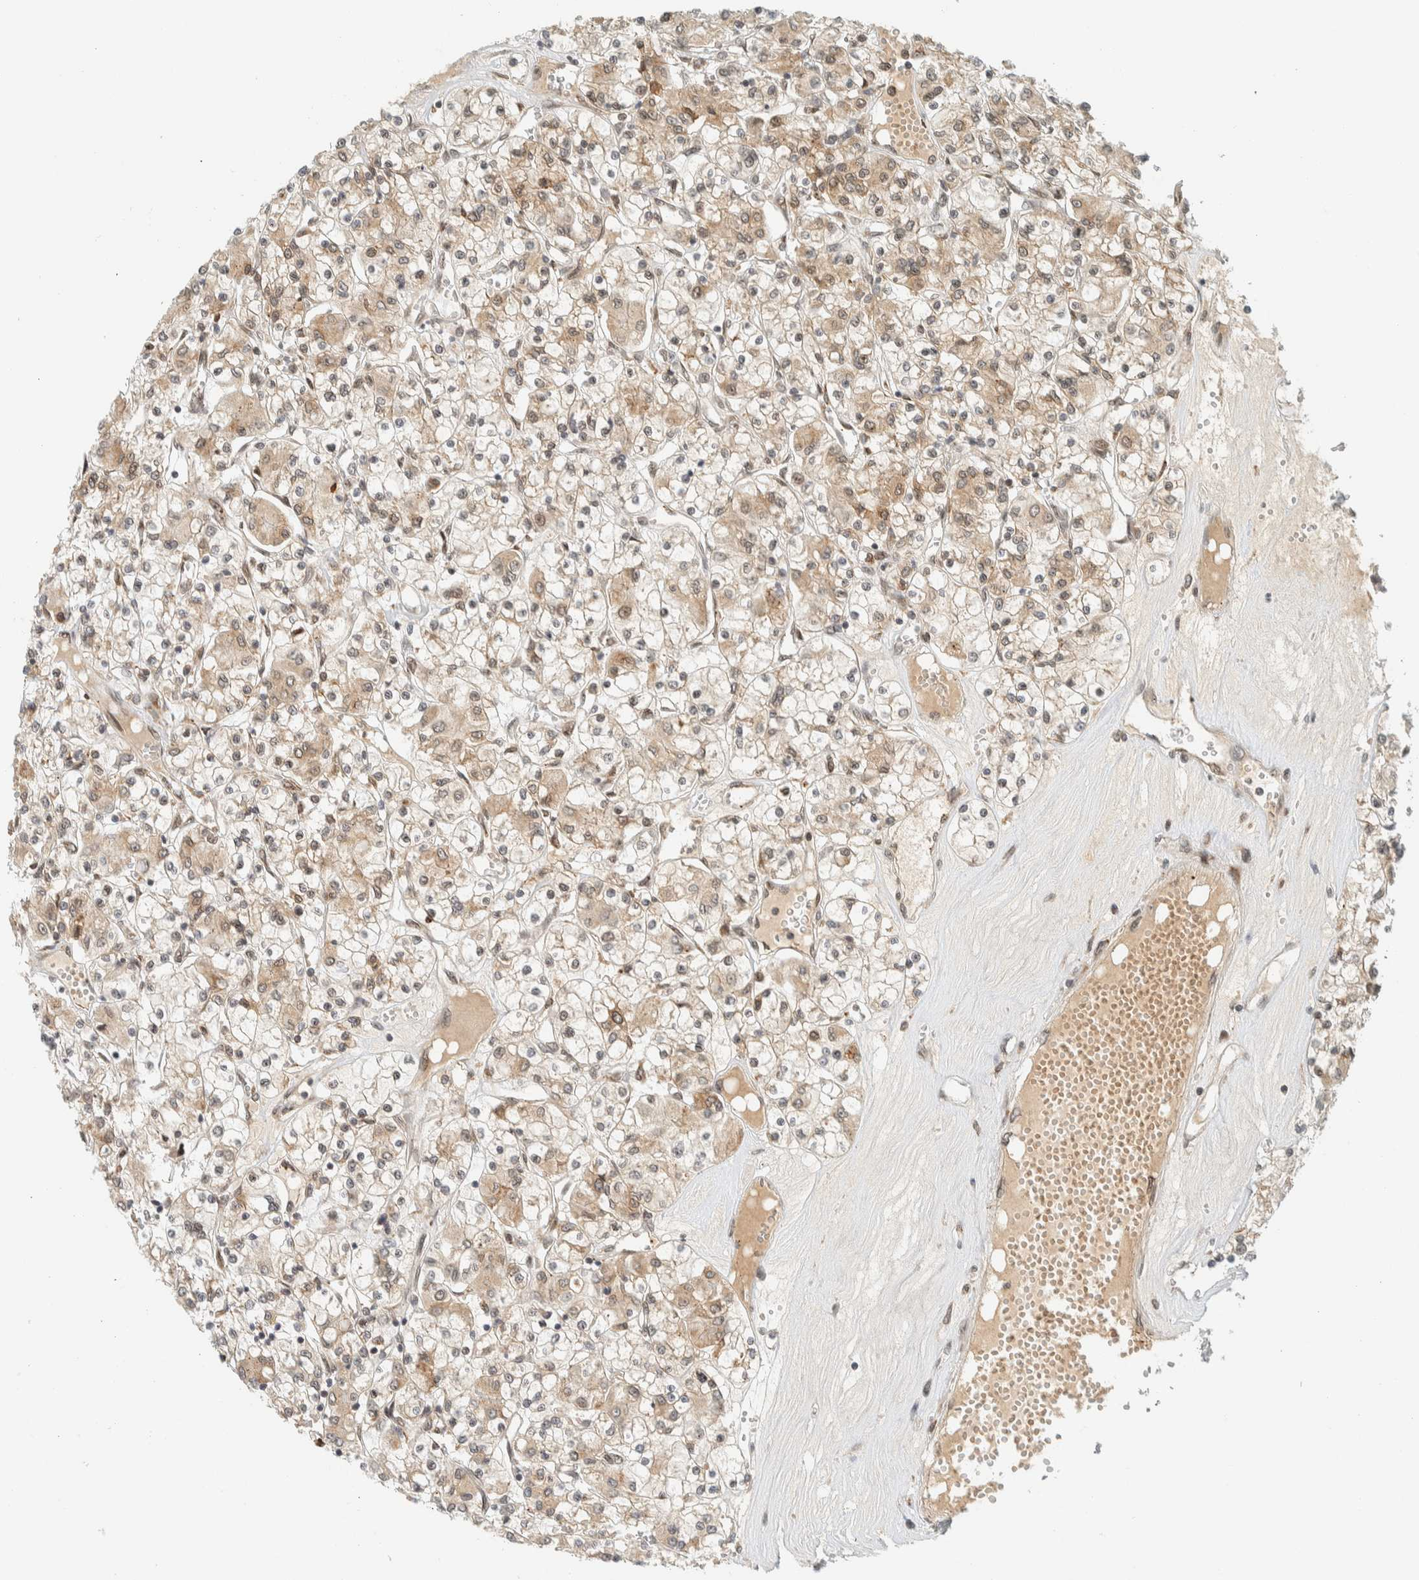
{"staining": {"intensity": "weak", "quantity": "25%-75%", "location": "cytoplasmic/membranous,nuclear"}, "tissue": "renal cancer", "cell_type": "Tumor cells", "image_type": "cancer", "snomed": [{"axis": "morphology", "description": "Adenocarcinoma, NOS"}, {"axis": "topography", "description": "Kidney"}], "caption": "Adenocarcinoma (renal) stained with a protein marker reveals weak staining in tumor cells.", "gene": "ITPRID1", "patient": {"sex": "female", "age": 59}}